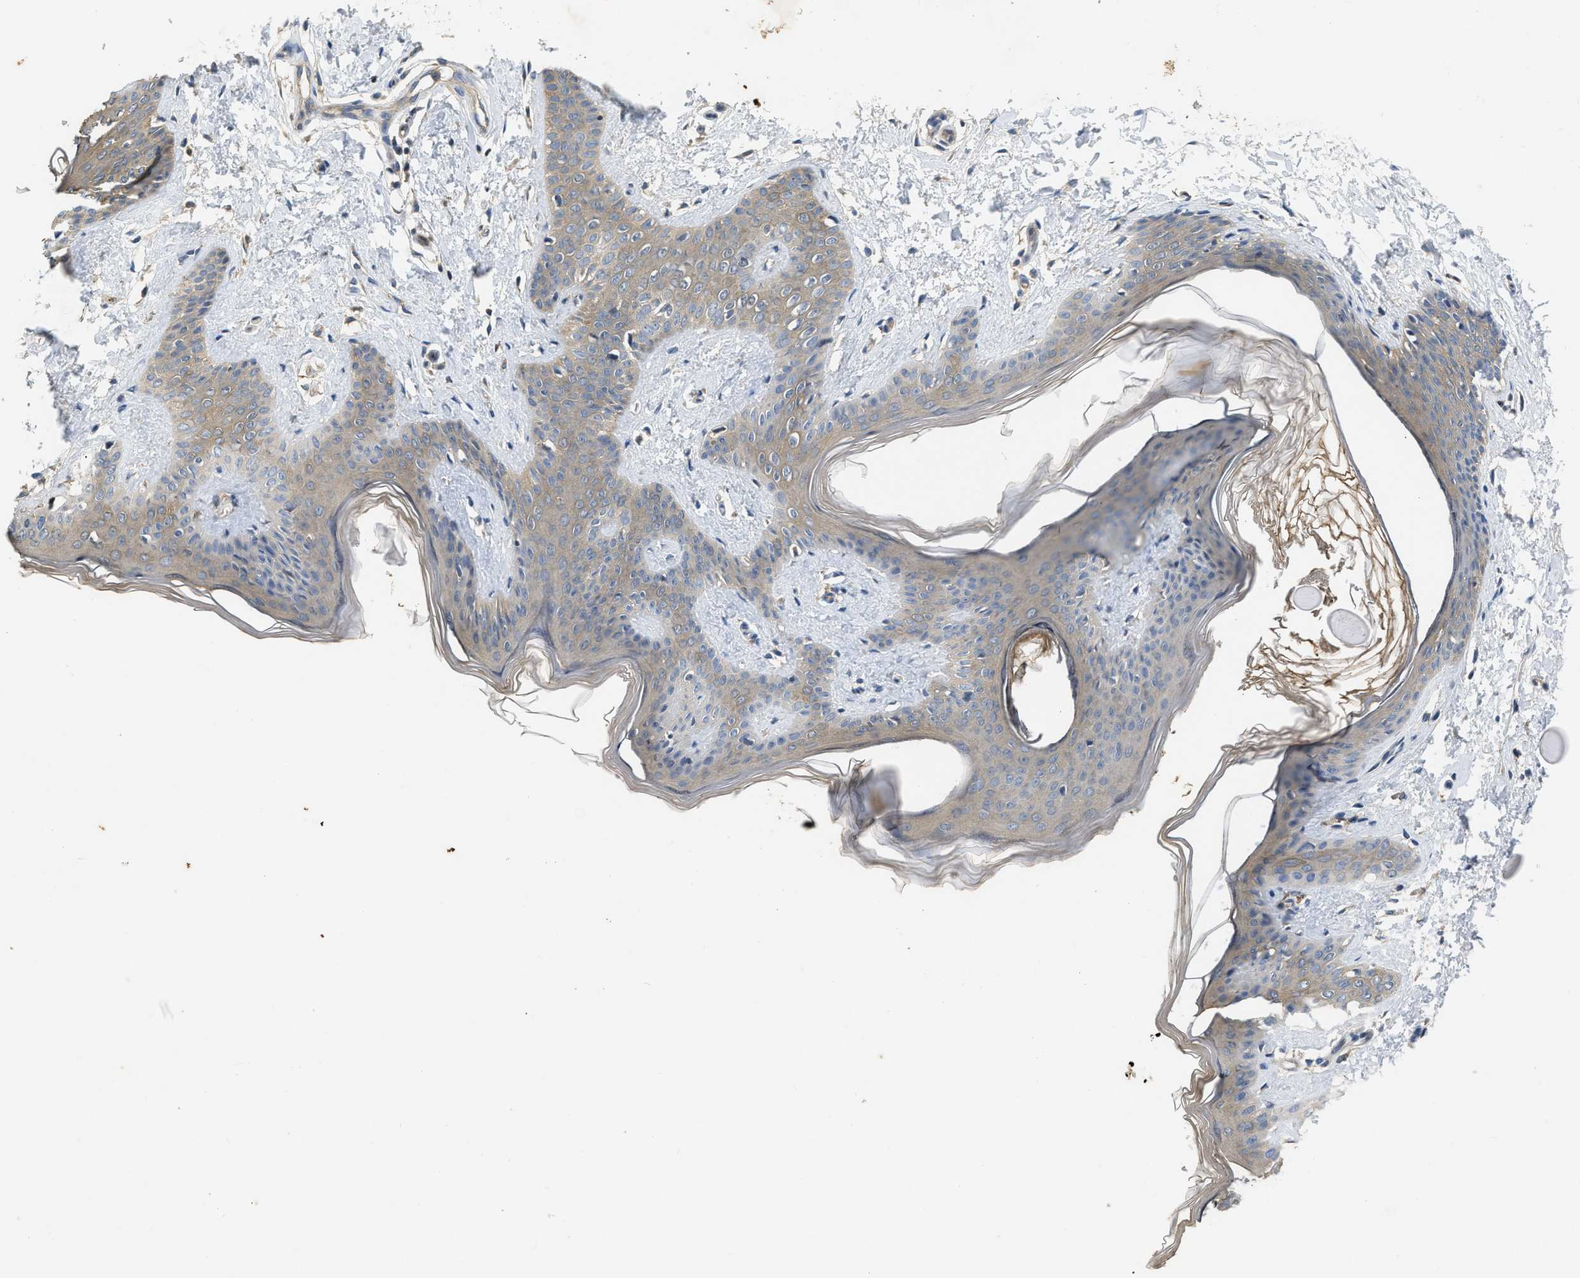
{"staining": {"intensity": "weak", "quantity": "25%-75%", "location": "cytoplasmic/membranous"}, "tissue": "skin", "cell_type": "Fibroblasts", "image_type": "normal", "snomed": [{"axis": "morphology", "description": "Normal tissue, NOS"}, {"axis": "topography", "description": "Skin"}], "caption": "Protein expression analysis of normal skin shows weak cytoplasmic/membranous staining in approximately 25%-75% of fibroblasts. (DAB (3,3'-diaminobenzidine) IHC with brightfield microscopy, high magnification).", "gene": "PPP3CA", "patient": {"sex": "female", "age": 17}}